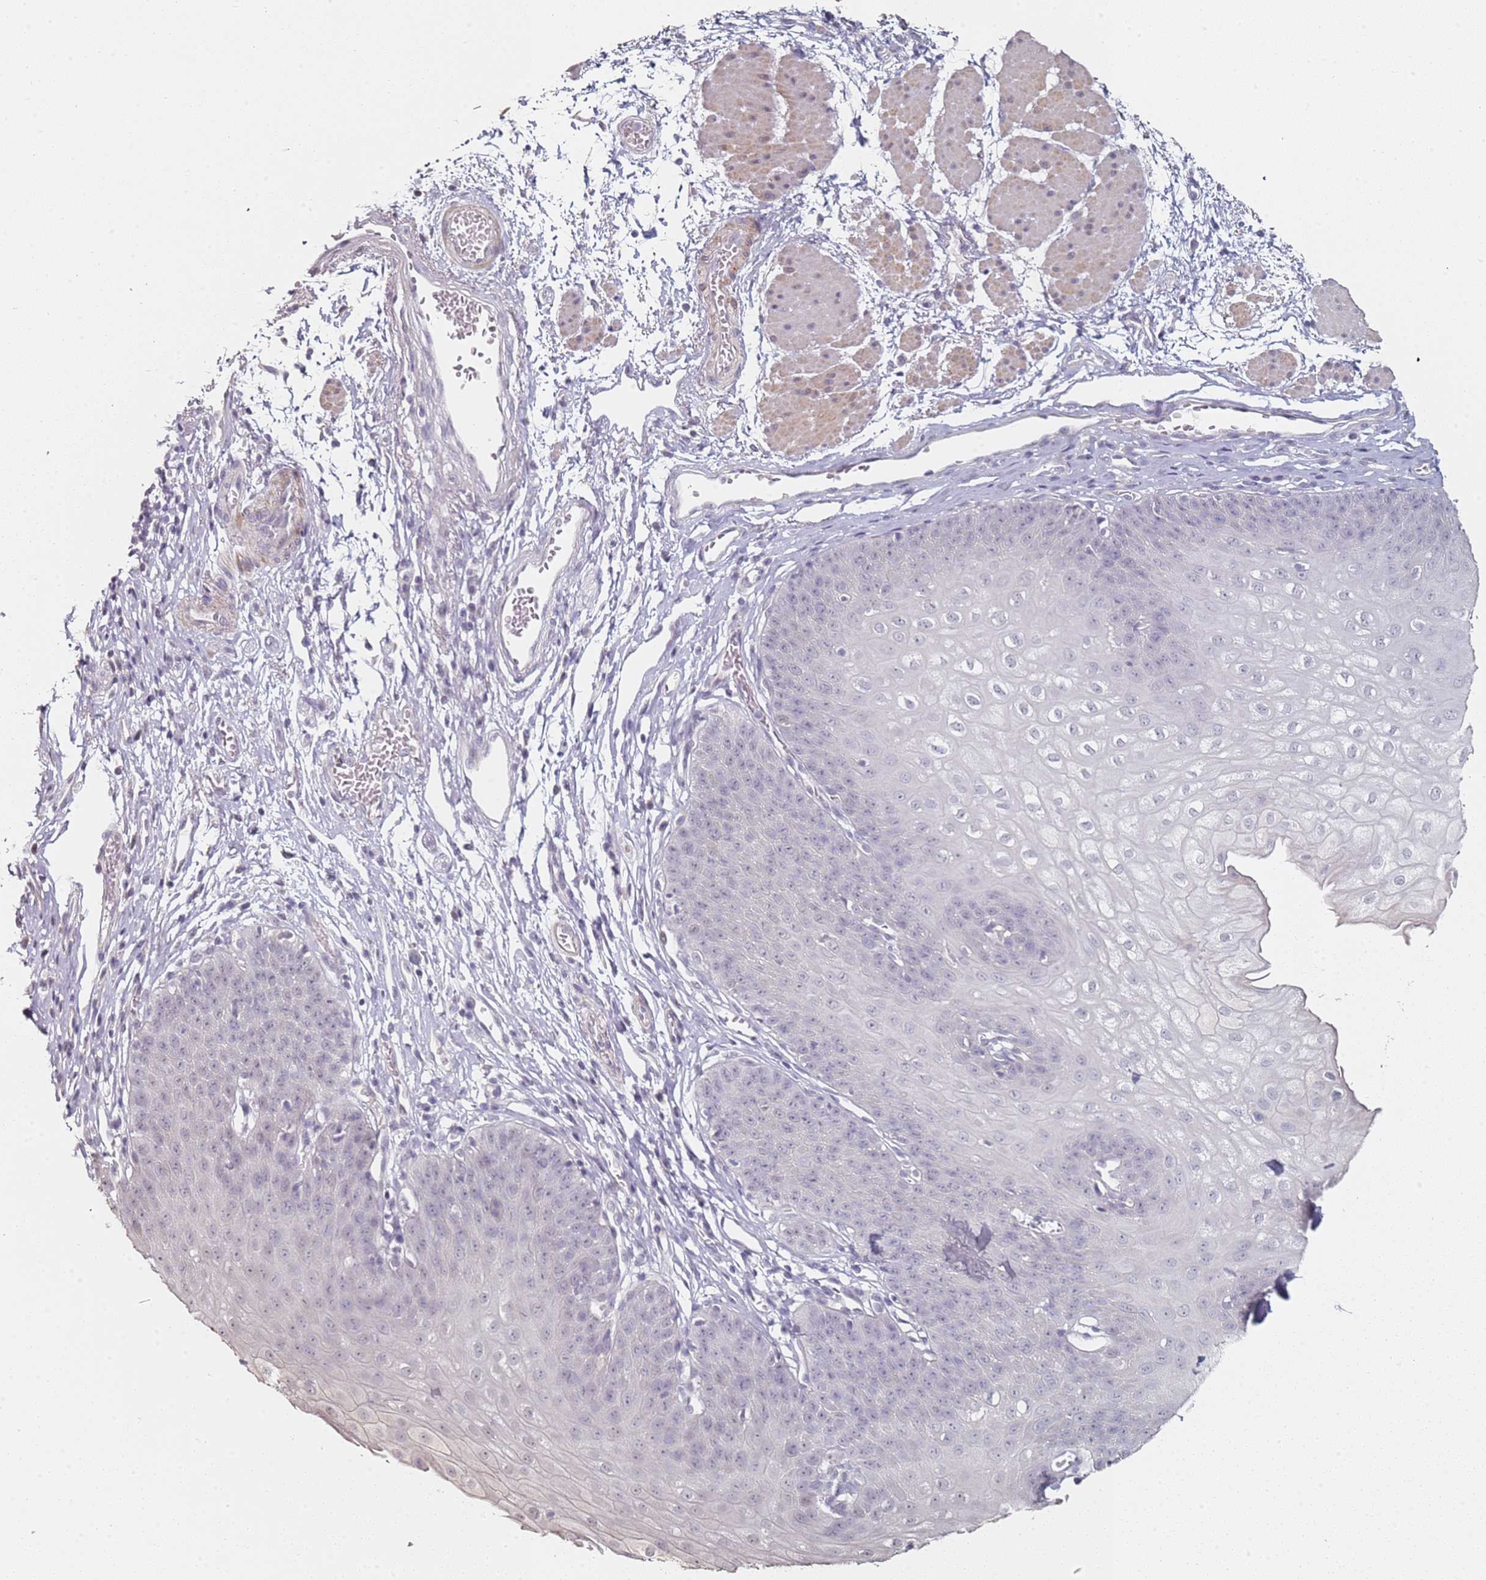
{"staining": {"intensity": "weak", "quantity": "<25%", "location": "cytoplasmic/membranous,nuclear"}, "tissue": "esophagus", "cell_type": "Squamous epithelial cells", "image_type": "normal", "snomed": [{"axis": "morphology", "description": "Normal tissue, NOS"}, {"axis": "topography", "description": "Esophagus"}], "caption": "Esophagus stained for a protein using immunohistochemistry (IHC) shows no staining squamous epithelial cells.", "gene": "DNAH11", "patient": {"sex": "male", "age": 71}}